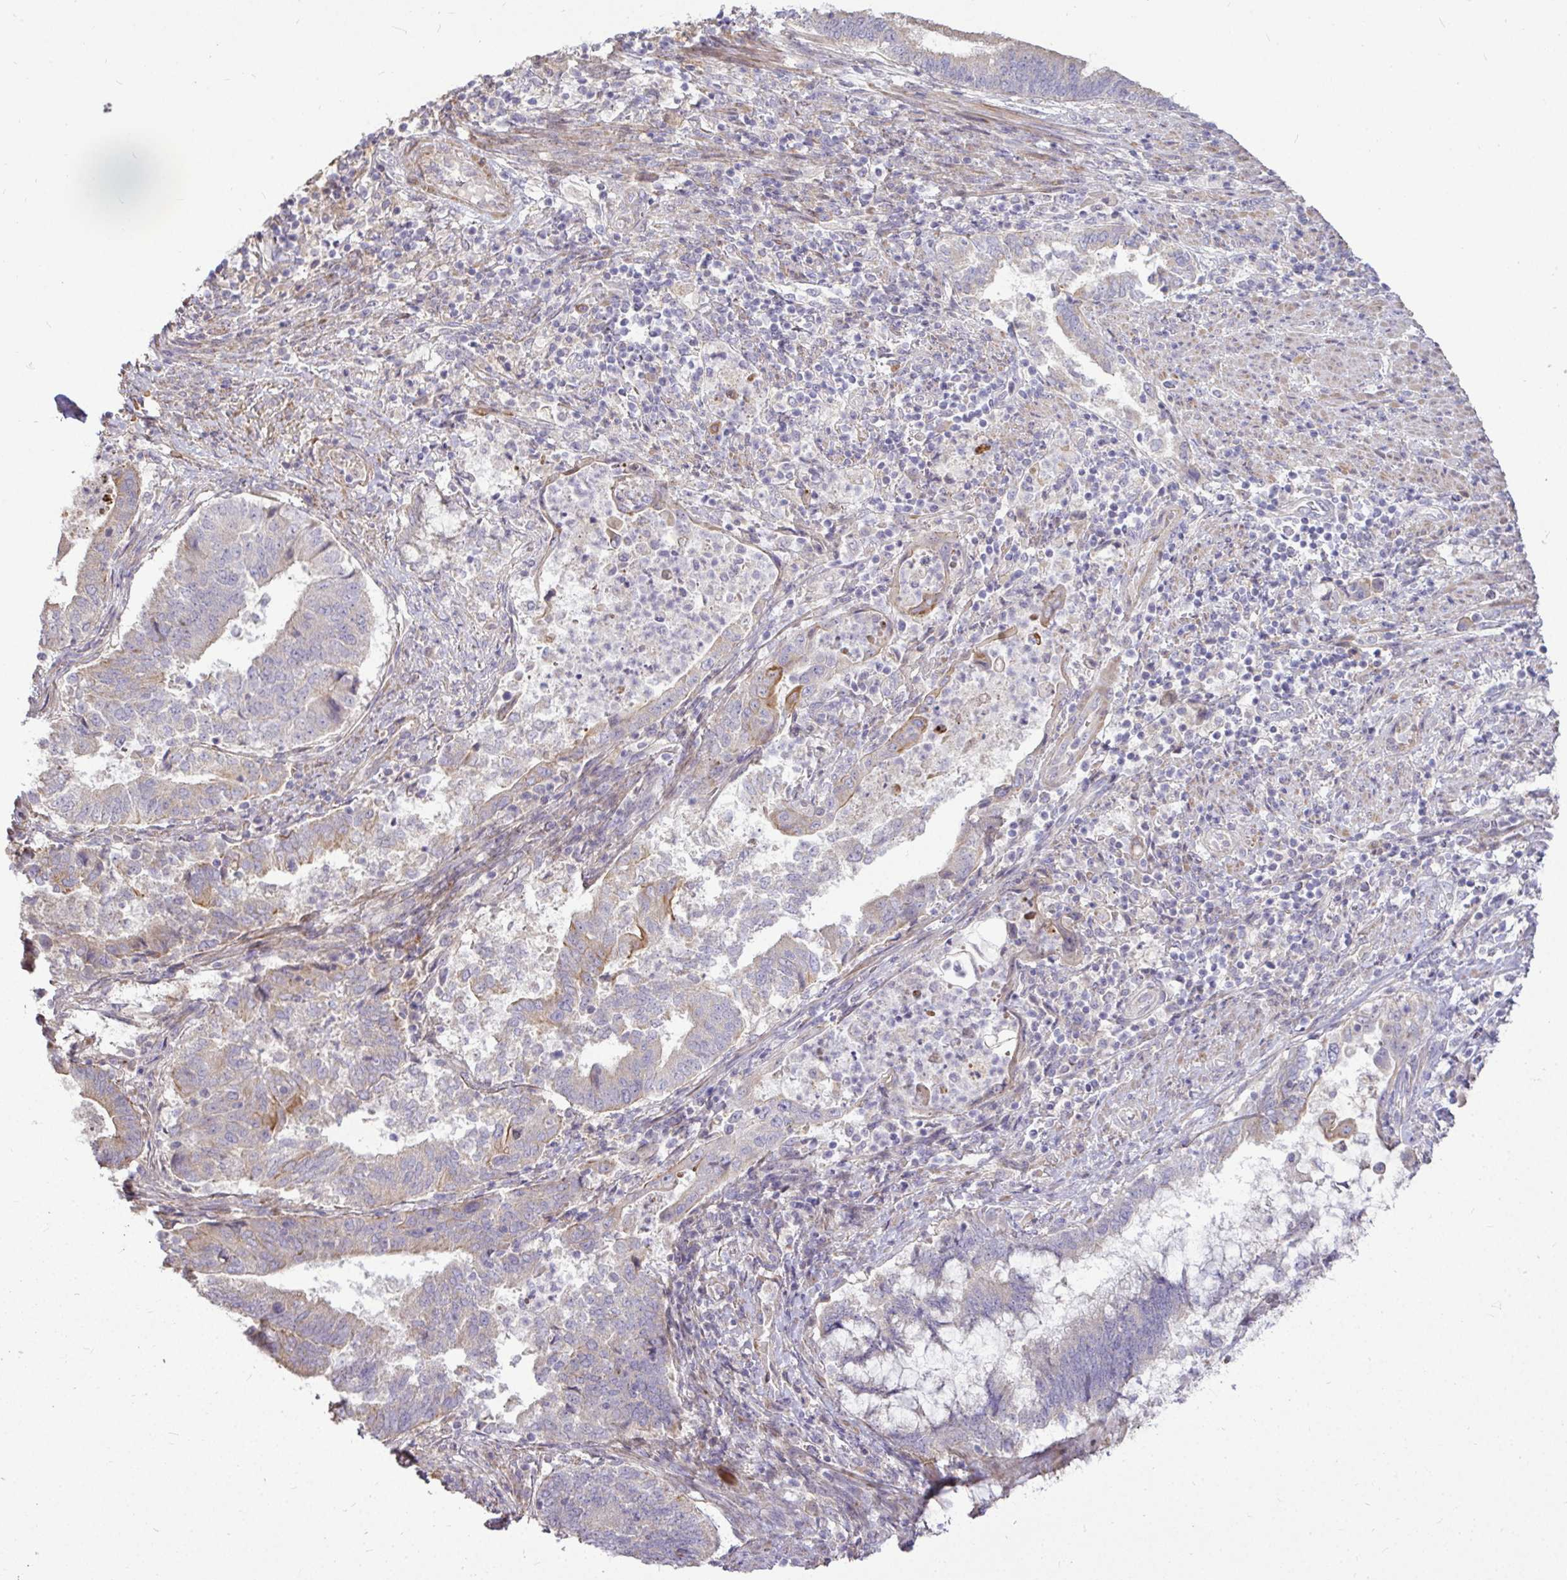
{"staining": {"intensity": "moderate", "quantity": "<25%", "location": "cytoplasmic/membranous"}, "tissue": "endometrial cancer", "cell_type": "Tumor cells", "image_type": "cancer", "snomed": [{"axis": "morphology", "description": "Adenocarcinoma, NOS"}, {"axis": "topography", "description": "Endometrium"}], "caption": "Immunohistochemical staining of human endometrial adenocarcinoma reveals moderate cytoplasmic/membranous protein expression in about <25% of tumor cells. Using DAB (brown) and hematoxylin (blue) stains, captured at high magnification using brightfield microscopy.", "gene": "STRIP1", "patient": {"sex": "female", "age": 65}}